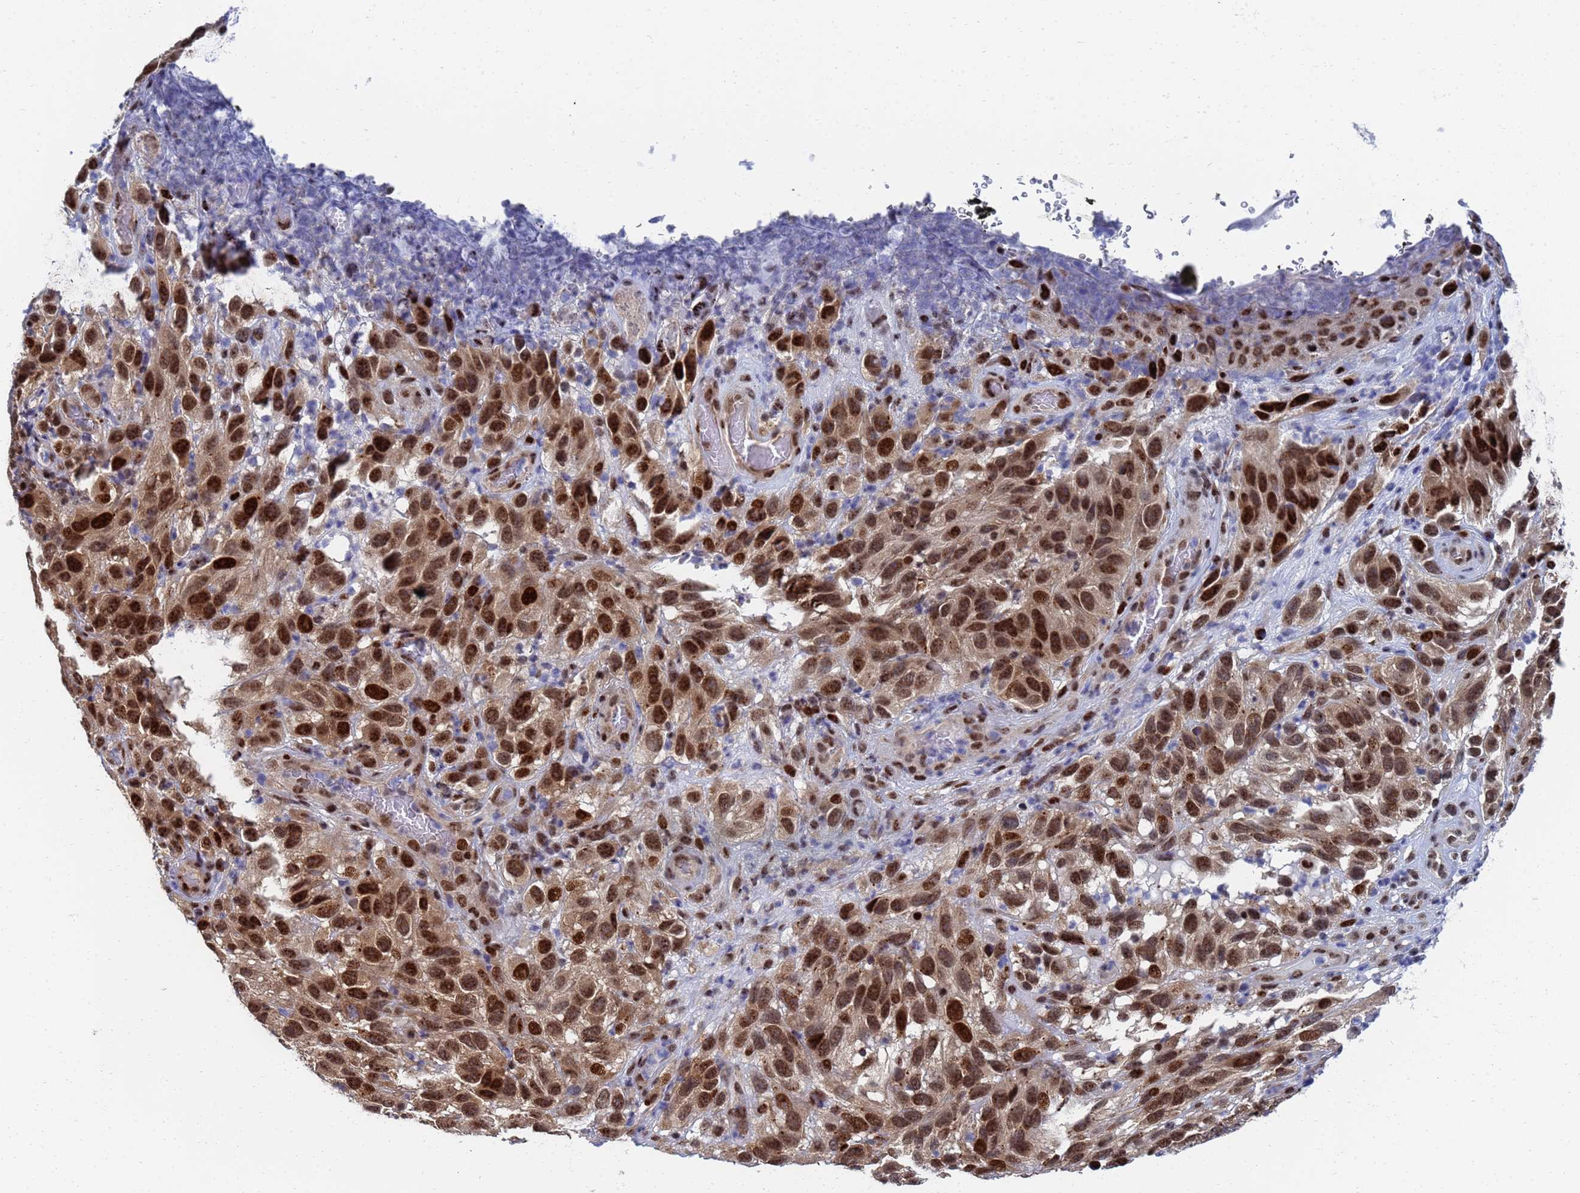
{"staining": {"intensity": "strong", "quantity": ">75%", "location": "nuclear"}, "tissue": "melanoma", "cell_type": "Tumor cells", "image_type": "cancer", "snomed": [{"axis": "morphology", "description": "Malignant melanoma, NOS"}, {"axis": "topography", "description": "Skin"}], "caption": "There is high levels of strong nuclear staining in tumor cells of malignant melanoma, as demonstrated by immunohistochemical staining (brown color).", "gene": "AP5Z1", "patient": {"sex": "female", "age": 96}}